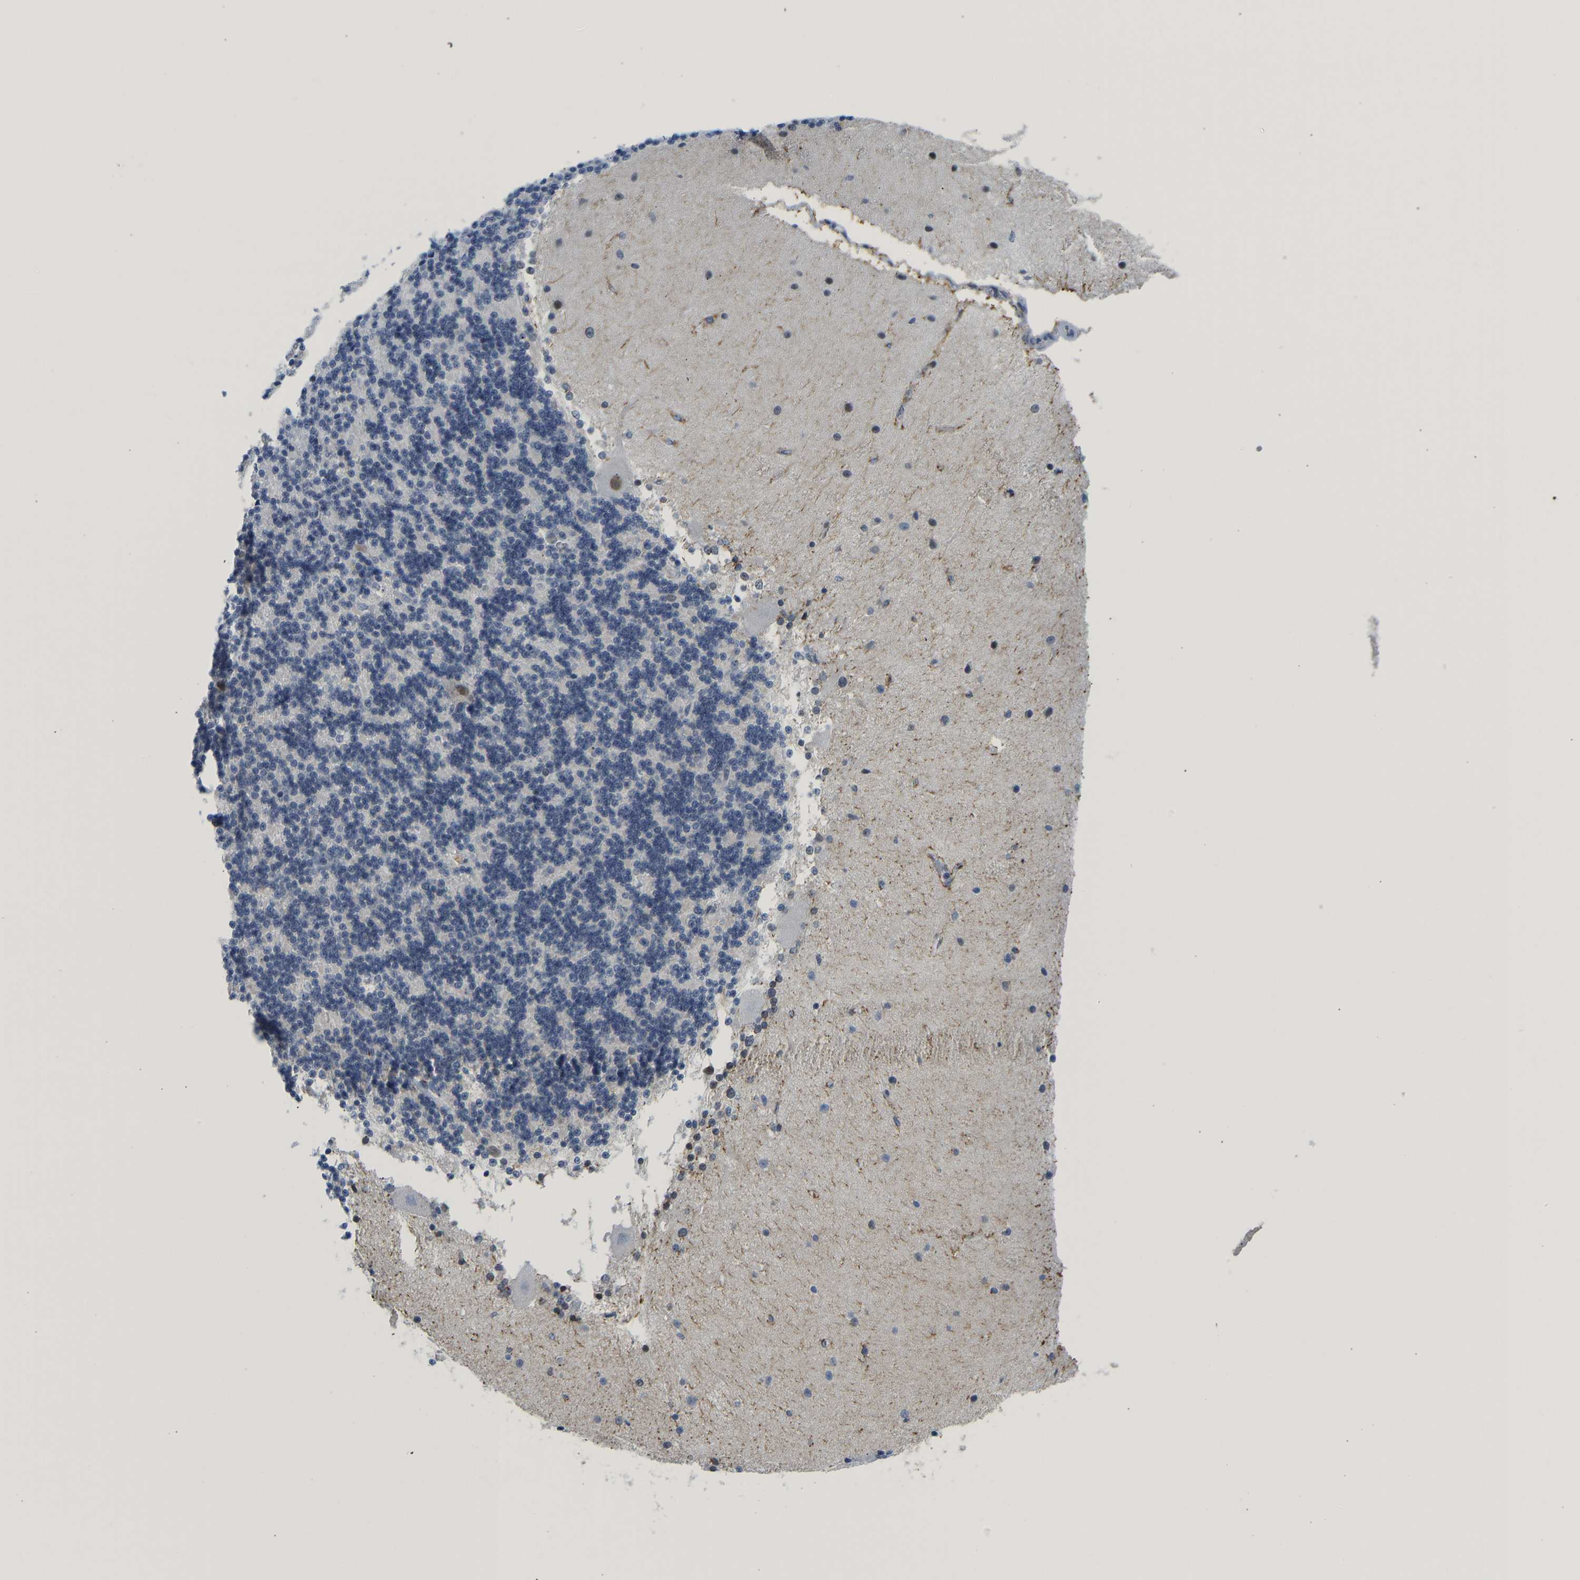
{"staining": {"intensity": "negative", "quantity": "none", "location": "none"}, "tissue": "cerebellum", "cell_type": "Cells in granular layer", "image_type": "normal", "snomed": [{"axis": "morphology", "description": "Normal tissue, NOS"}, {"axis": "topography", "description": "Cerebellum"}], "caption": "Immunohistochemistry of unremarkable human cerebellum shows no expression in cells in granular layer.", "gene": "TXNDC2", "patient": {"sex": "female", "age": 54}}